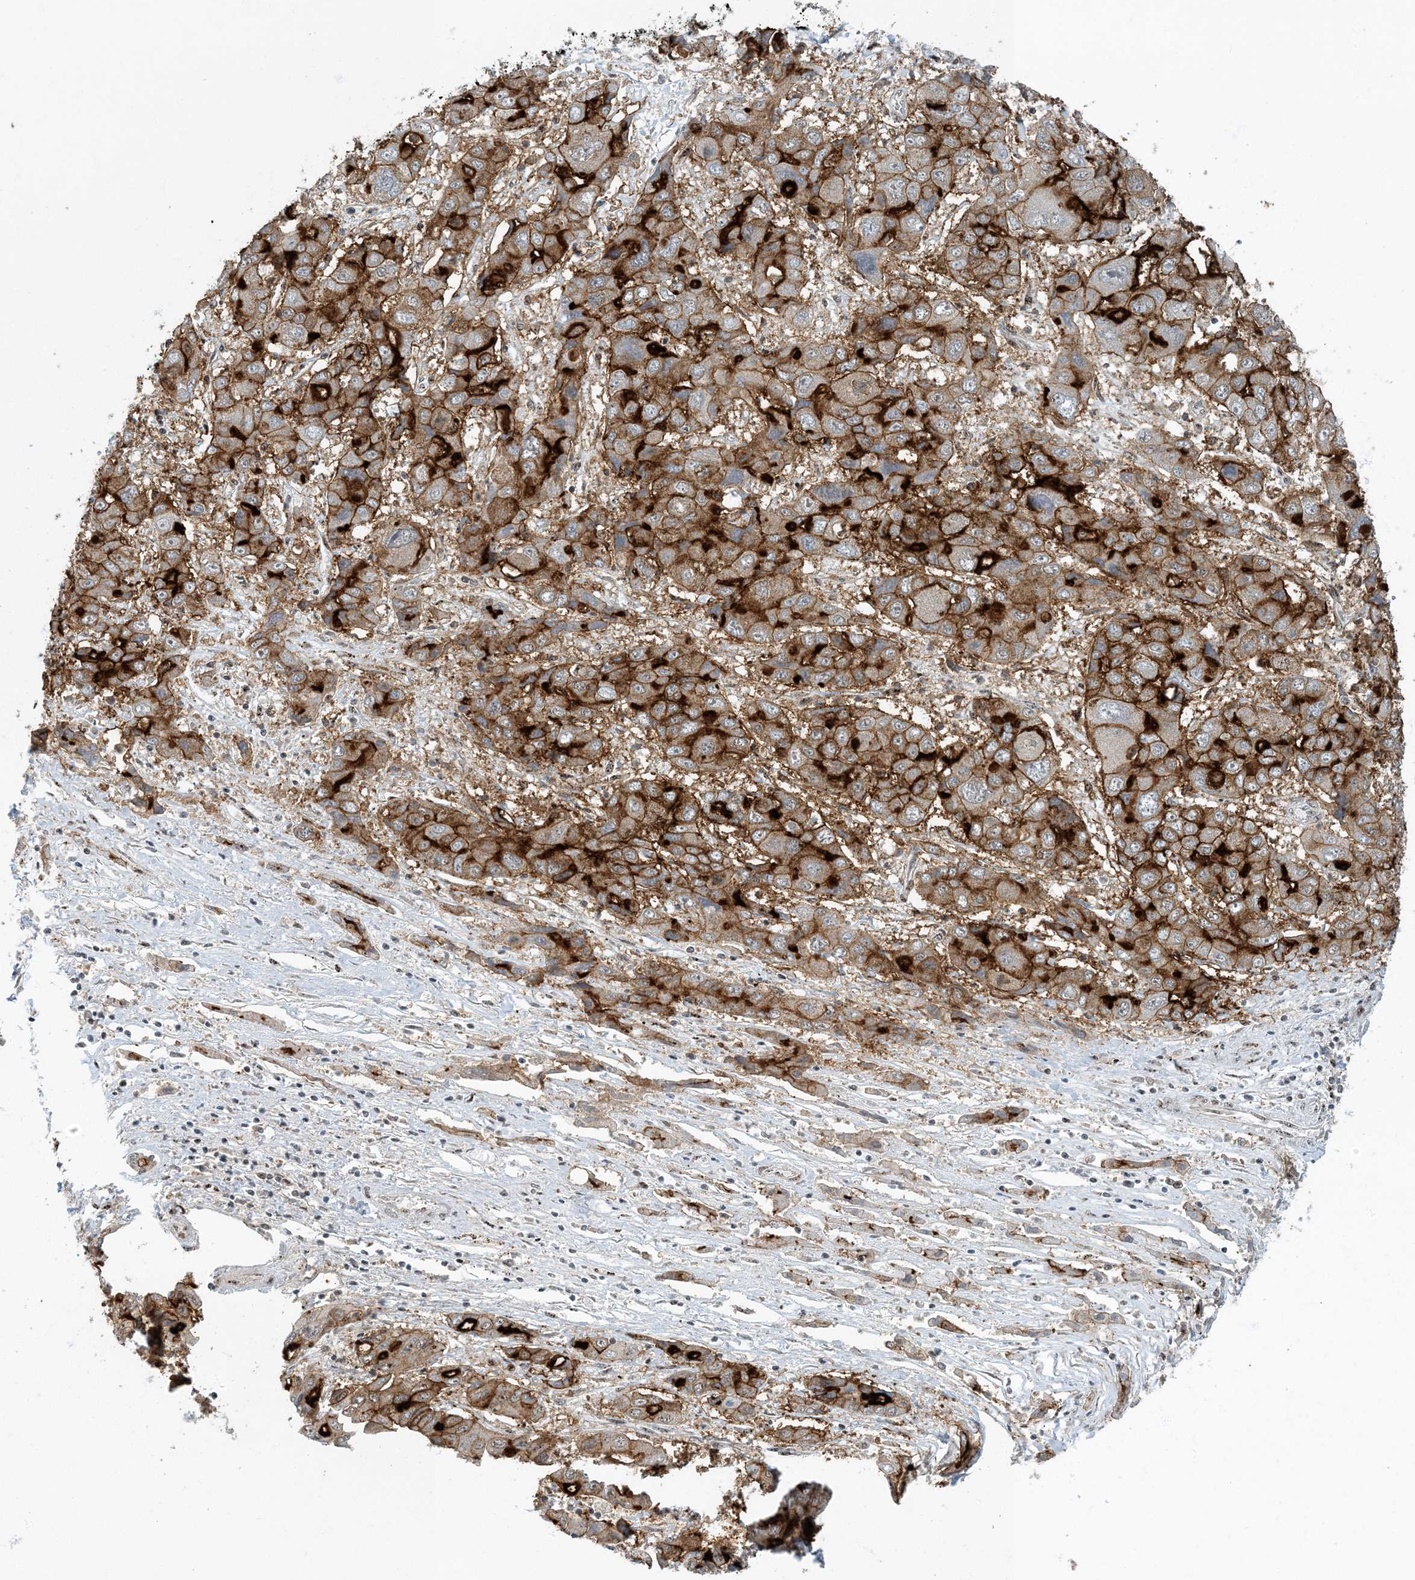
{"staining": {"intensity": "strong", "quantity": ">75%", "location": "cytoplasmic/membranous"}, "tissue": "liver cancer", "cell_type": "Tumor cells", "image_type": "cancer", "snomed": [{"axis": "morphology", "description": "Cholangiocarcinoma"}, {"axis": "topography", "description": "Liver"}], "caption": "Protein analysis of cholangiocarcinoma (liver) tissue shows strong cytoplasmic/membranous expression in approximately >75% of tumor cells.", "gene": "MBD1", "patient": {"sex": "male", "age": 67}}